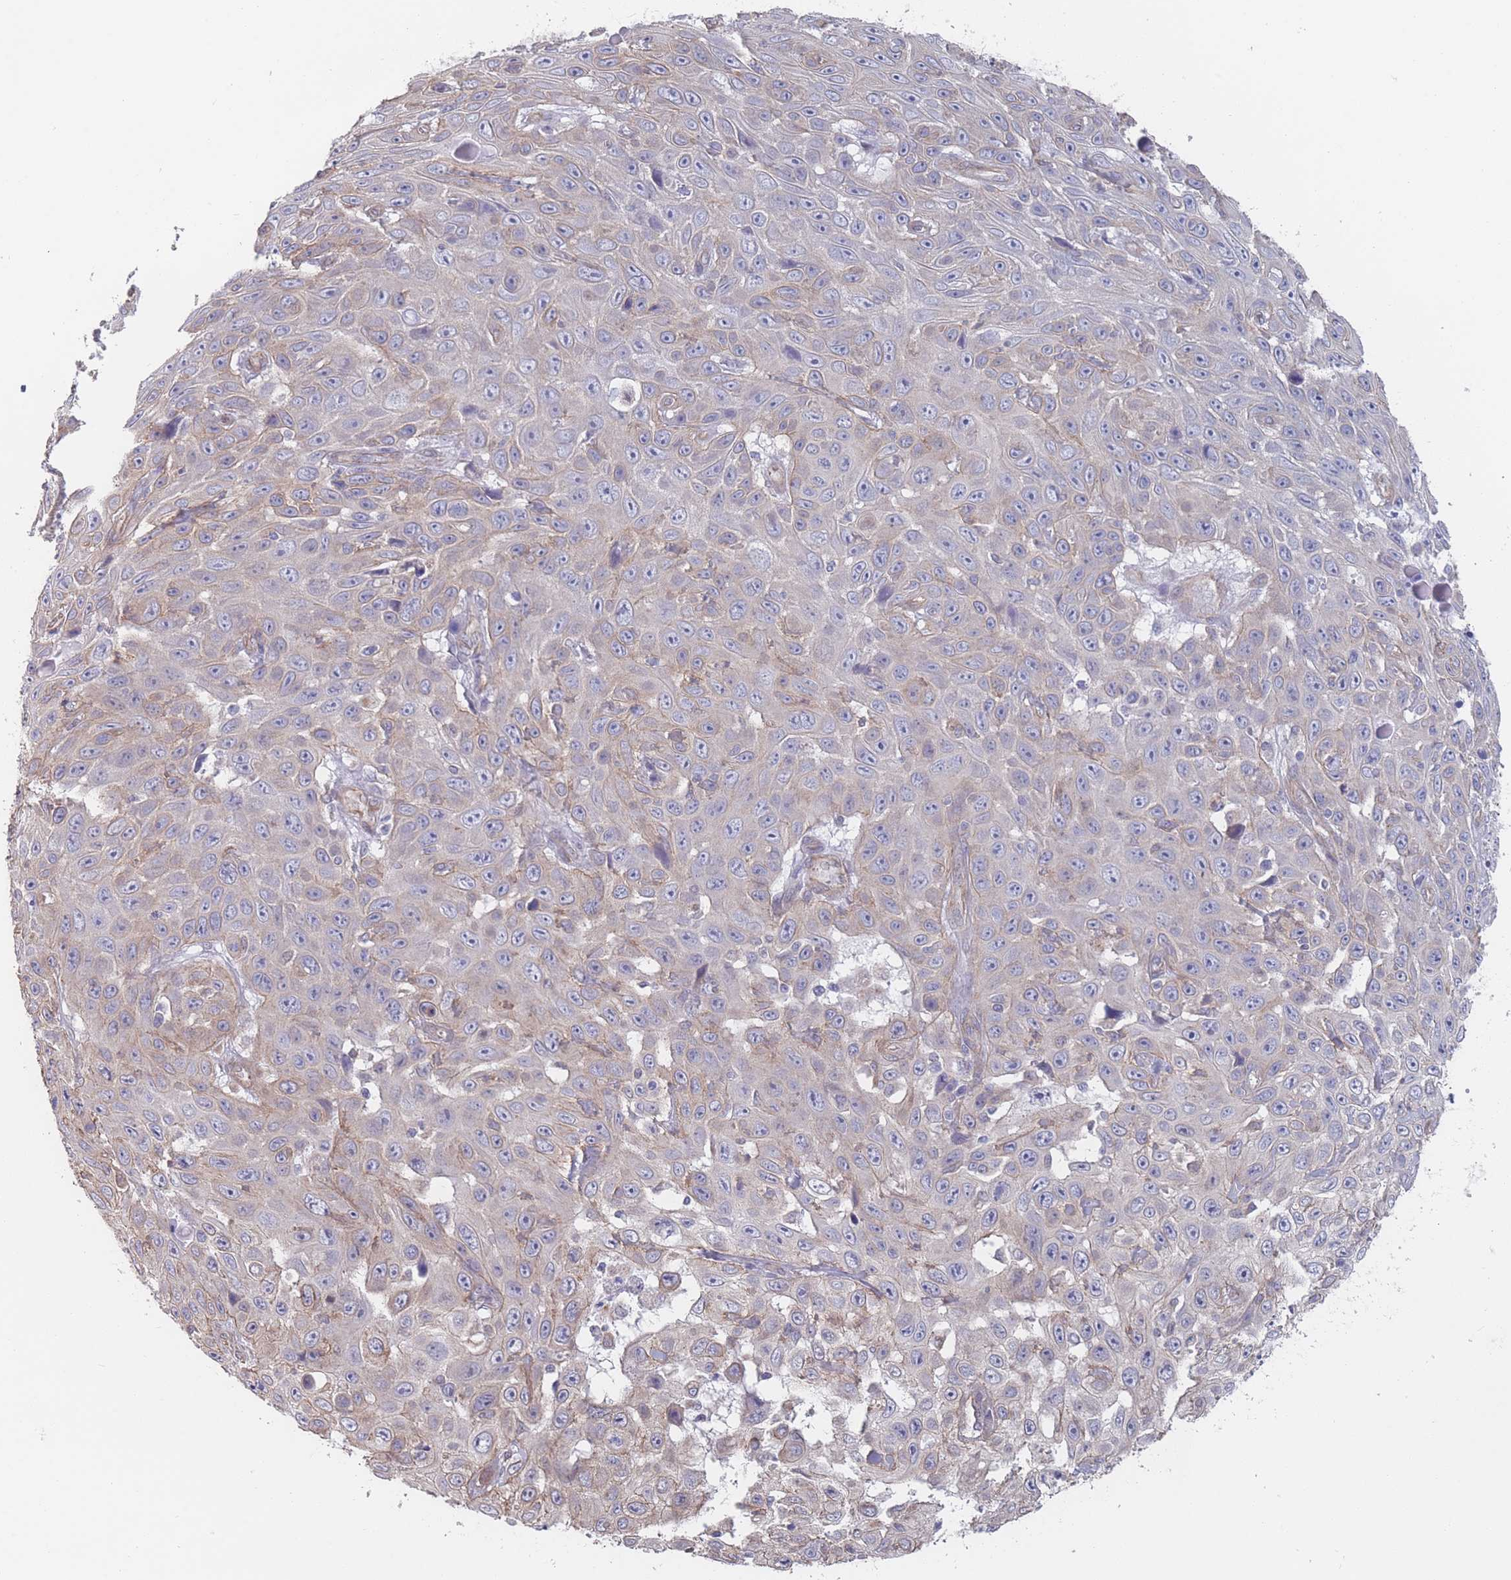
{"staining": {"intensity": "negative", "quantity": "none", "location": "none"}, "tissue": "skin cancer", "cell_type": "Tumor cells", "image_type": "cancer", "snomed": [{"axis": "morphology", "description": "Squamous cell carcinoma, NOS"}, {"axis": "topography", "description": "Skin"}], "caption": "Immunohistochemistry (IHC) of skin cancer (squamous cell carcinoma) displays no positivity in tumor cells. (DAB immunohistochemistry, high magnification).", "gene": "SLC1A6", "patient": {"sex": "male", "age": 82}}